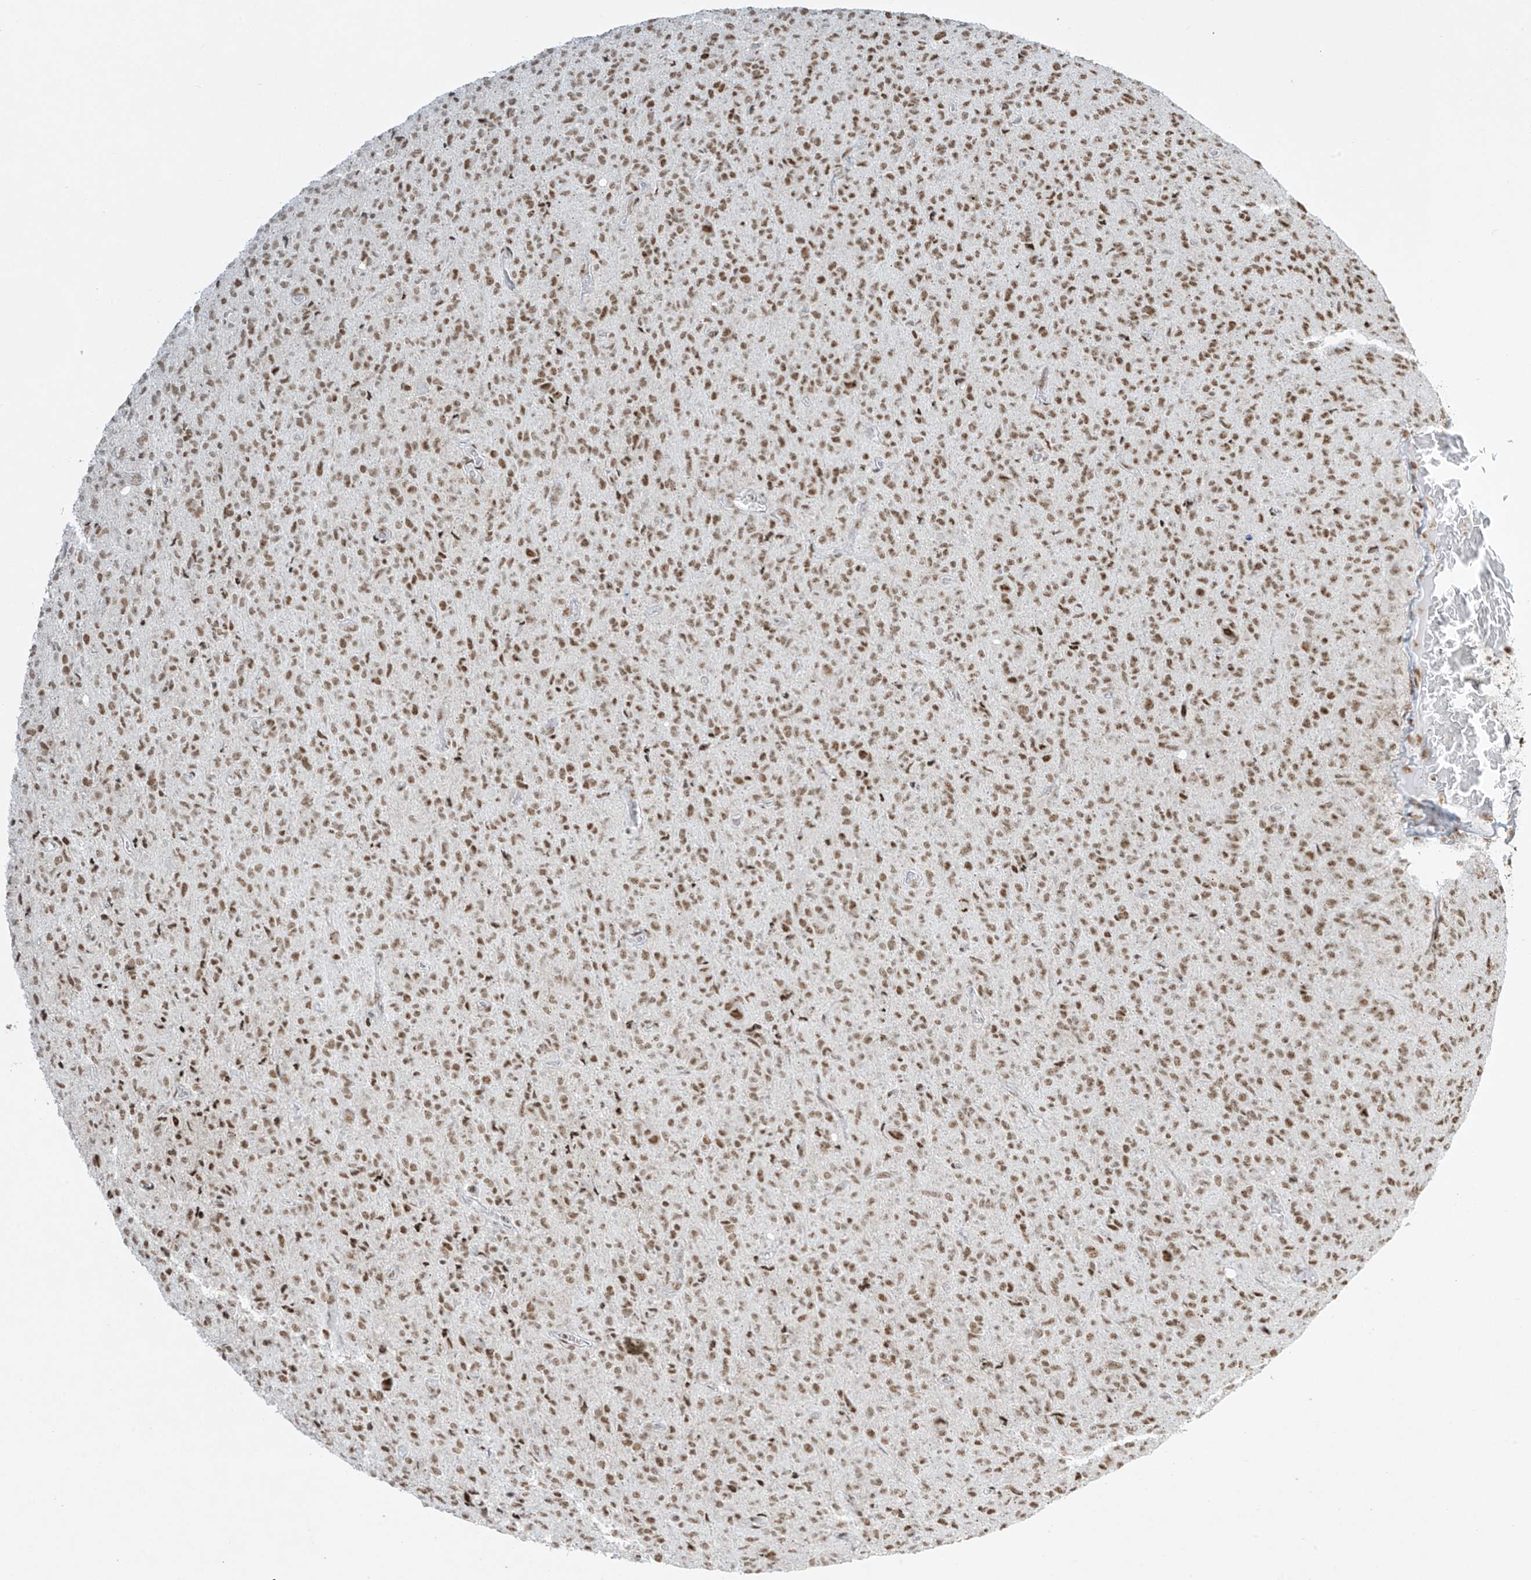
{"staining": {"intensity": "moderate", "quantity": ">75%", "location": "nuclear"}, "tissue": "glioma", "cell_type": "Tumor cells", "image_type": "cancer", "snomed": [{"axis": "morphology", "description": "Glioma, malignant, High grade"}, {"axis": "topography", "description": "Brain"}], "caption": "Glioma stained with a protein marker demonstrates moderate staining in tumor cells.", "gene": "MS4A6A", "patient": {"sex": "female", "age": 57}}